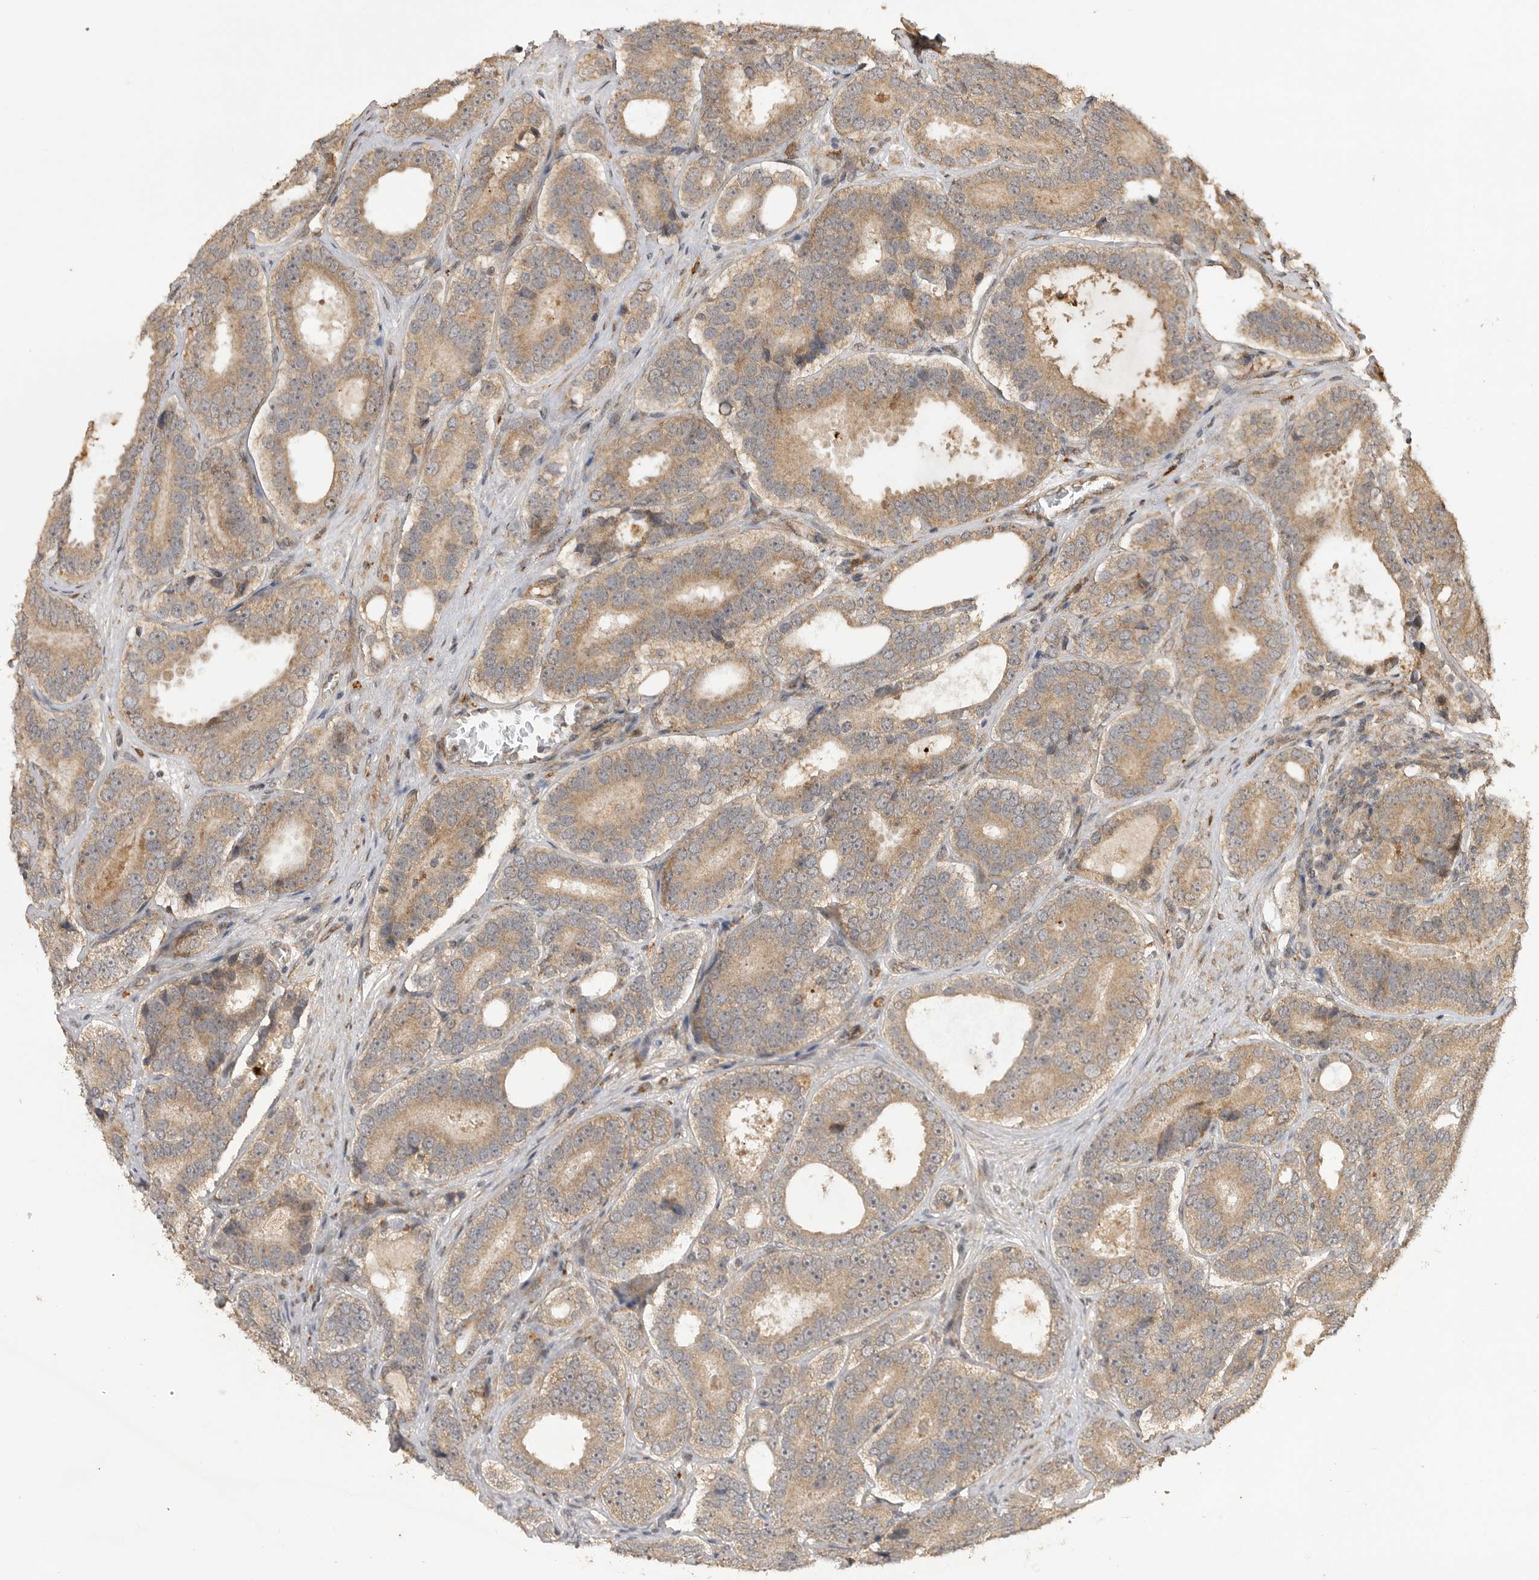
{"staining": {"intensity": "moderate", "quantity": ">75%", "location": "cytoplasmic/membranous"}, "tissue": "prostate cancer", "cell_type": "Tumor cells", "image_type": "cancer", "snomed": [{"axis": "morphology", "description": "Adenocarcinoma, High grade"}, {"axis": "topography", "description": "Prostate"}], "caption": "A medium amount of moderate cytoplasmic/membranous positivity is present in about >75% of tumor cells in prostate high-grade adenocarcinoma tissue.", "gene": "BOC", "patient": {"sex": "male", "age": 56}}